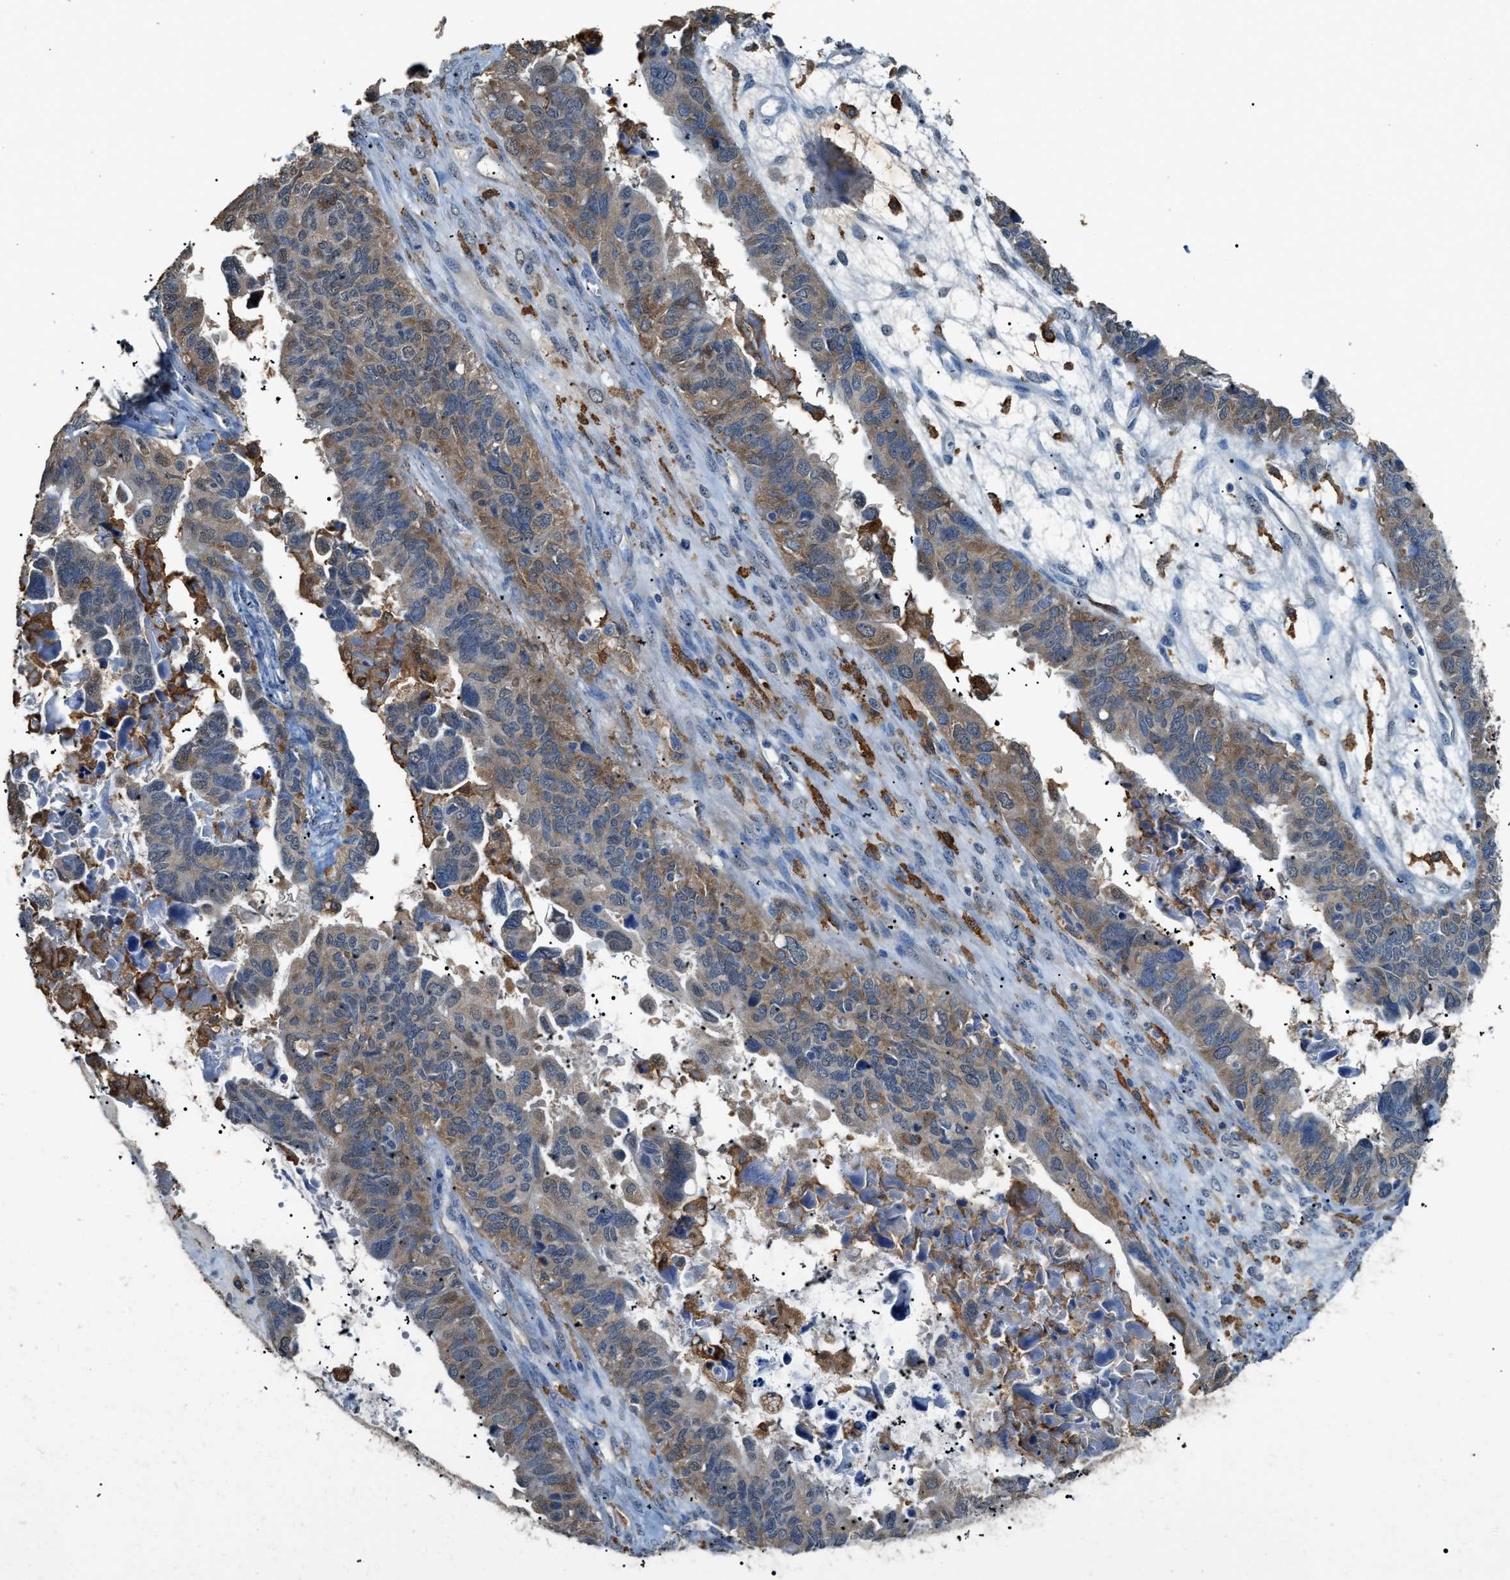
{"staining": {"intensity": "moderate", "quantity": ">75%", "location": "cytoplasmic/membranous"}, "tissue": "ovarian cancer", "cell_type": "Tumor cells", "image_type": "cancer", "snomed": [{"axis": "morphology", "description": "Cystadenocarcinoma, serous, NOS"}, {"axis": "topography", "description": "Ovary"}], "caption": "Immunohistochemical staining of serous cystadenocarcinoma (ovarian) reveals medium levels of moderate cytoplasmic/membranous staining in approximately >75% of tumor cells.", "gene": "GCN1", "patient": {"sex": "female", "age": 79}}